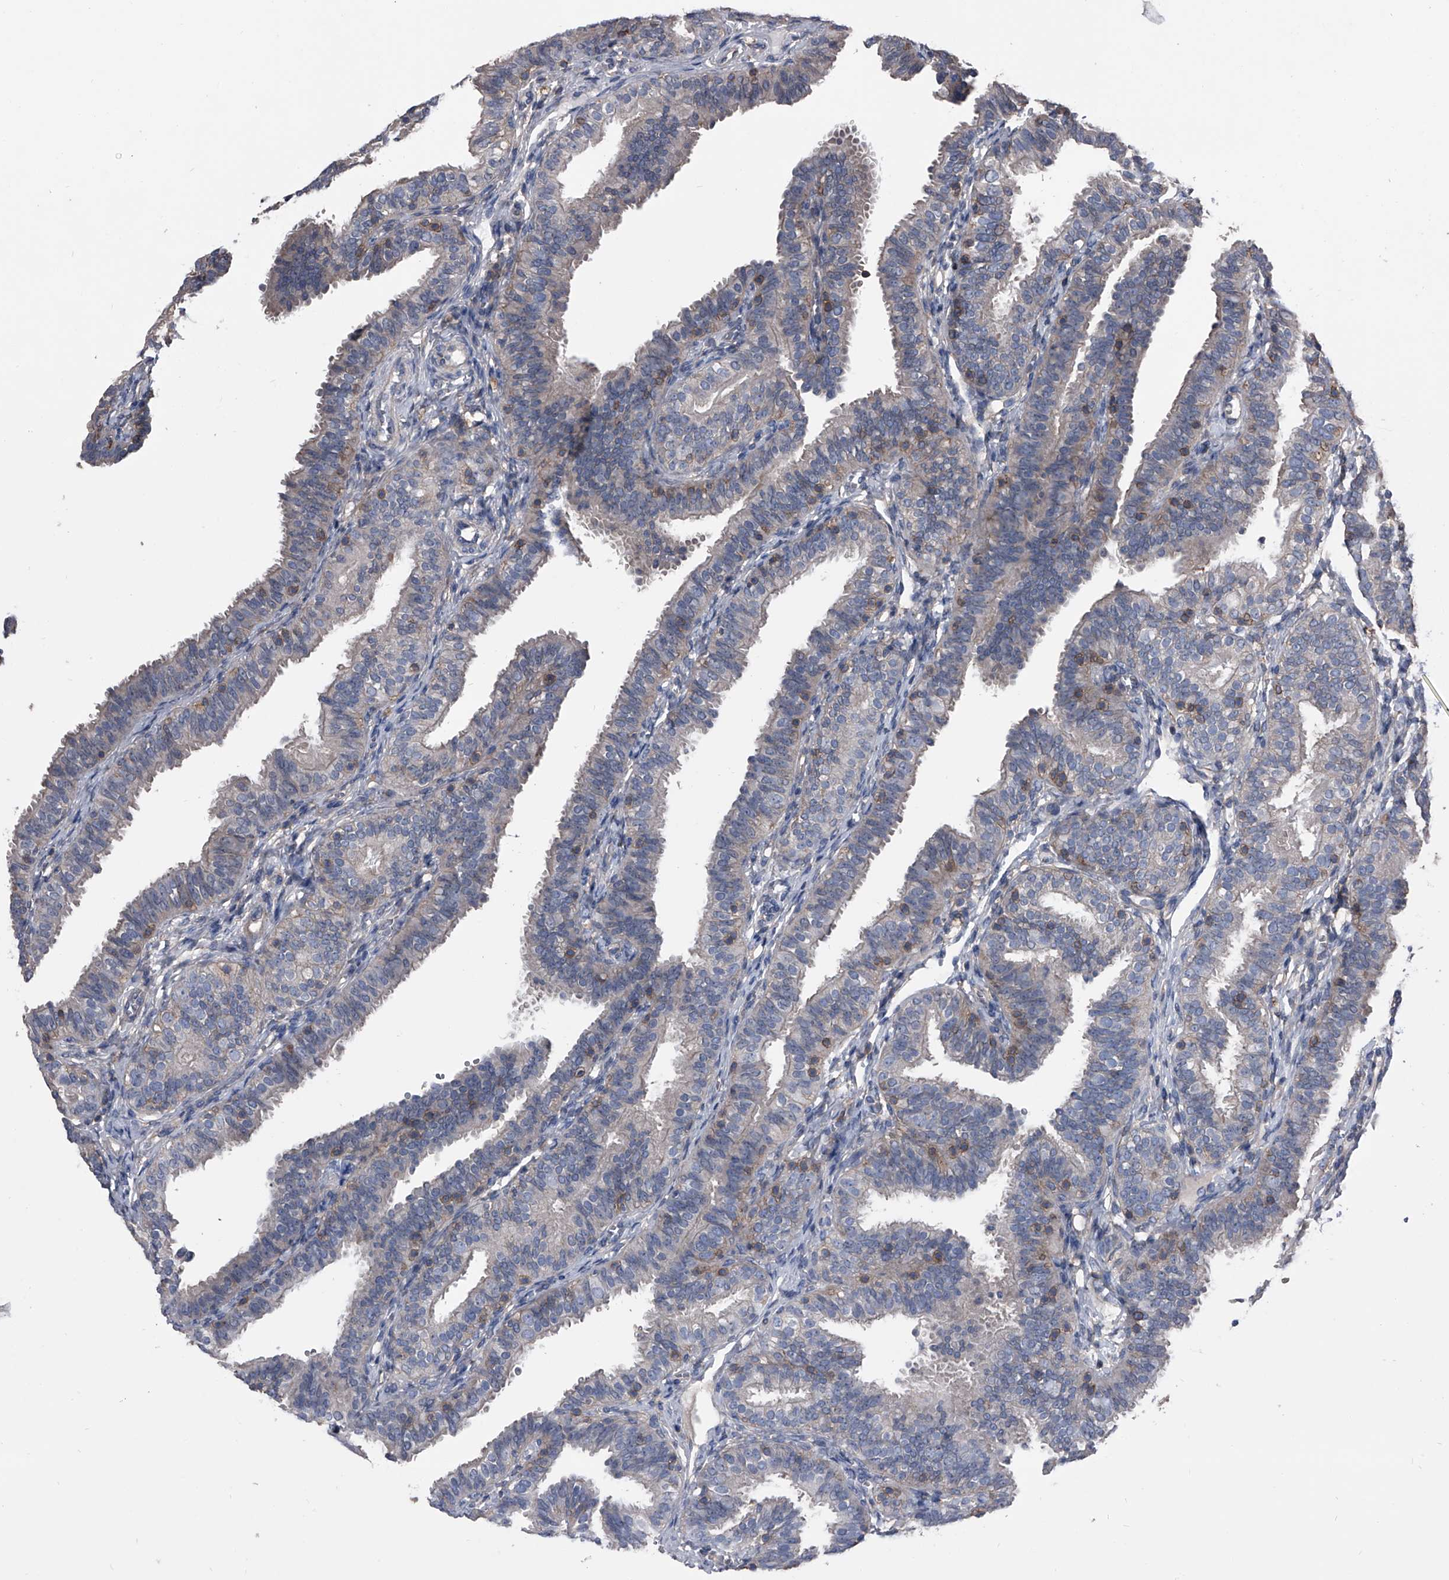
{"staining": {"intensity": "negative", "quantity": "none", "location": "none"}, "tissue": "fallopian tube", "cell_type": "Glandular cells", "image_type": "normal", "snomed": [{"axis": "morphology", "description": "Normal tissue, NOS"}, {"axis": "topography", "description": "Fallopian tube"}], "caption": "A high-resolution micrograph shows immunohistochemistry (IHC) staining of benign fallopian tube, which reveals no significant positivity in glandular cells.", "gene": "PIP5K1A", "patient": {"sex": "female", "age": 35}}